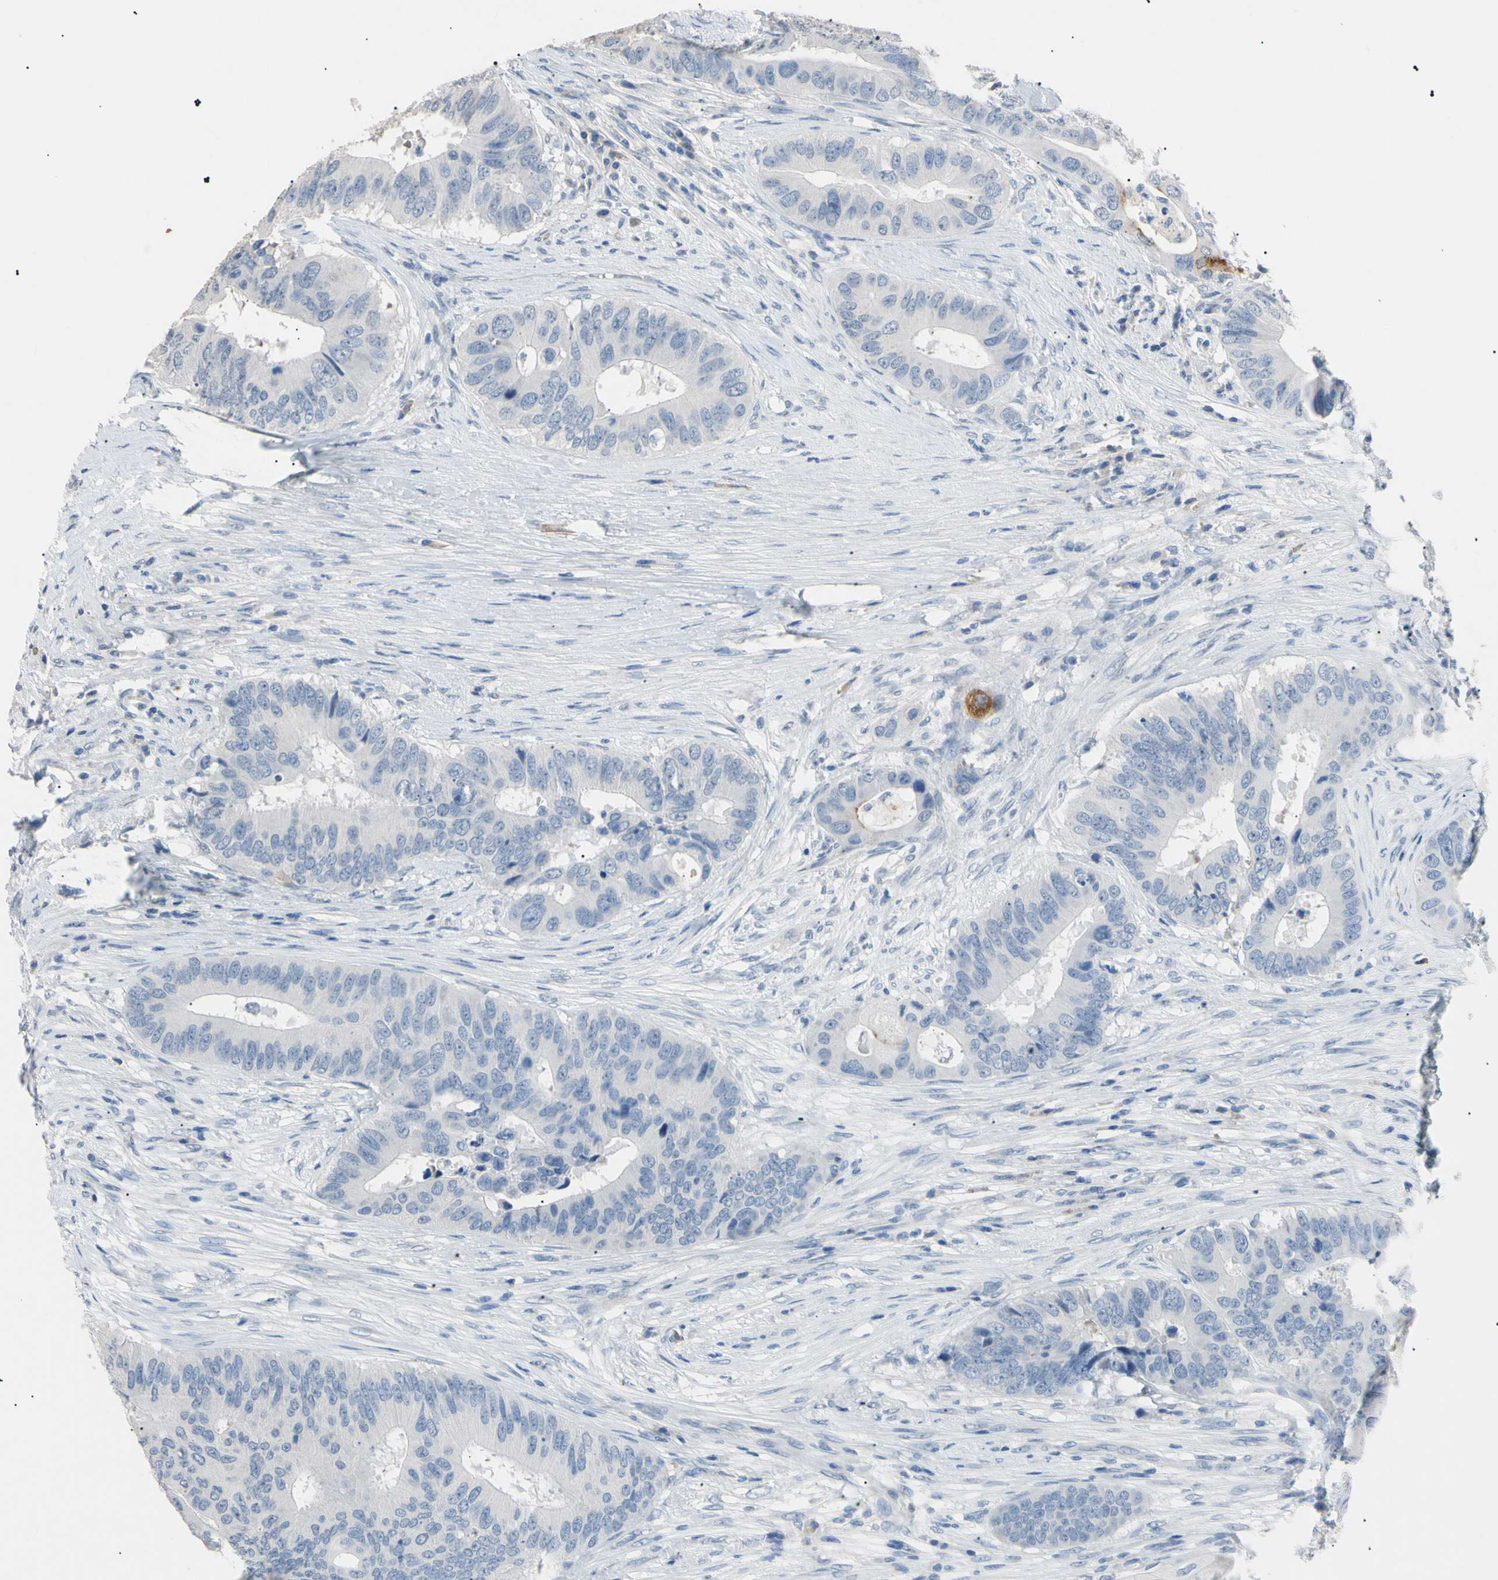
{"staining": {"intensity": "negative", "quantity": "none", "location": "none"}, "tissue": "colorectal cancer", "cell_type": "Tumor cells", "image_type": "cancer", "snomed": [{"axis": "morphology", "description": "Adenocarcinoma, NOS"}, {"axis": "topography", "description": "Rectum"}], "caption": "Adenocarcinoma (colorectal) stained for a protein using IHC demonstrates no positivity tumor cells.", "gene": "CGB3", "patient": {"sex": "male", "age": 76}}